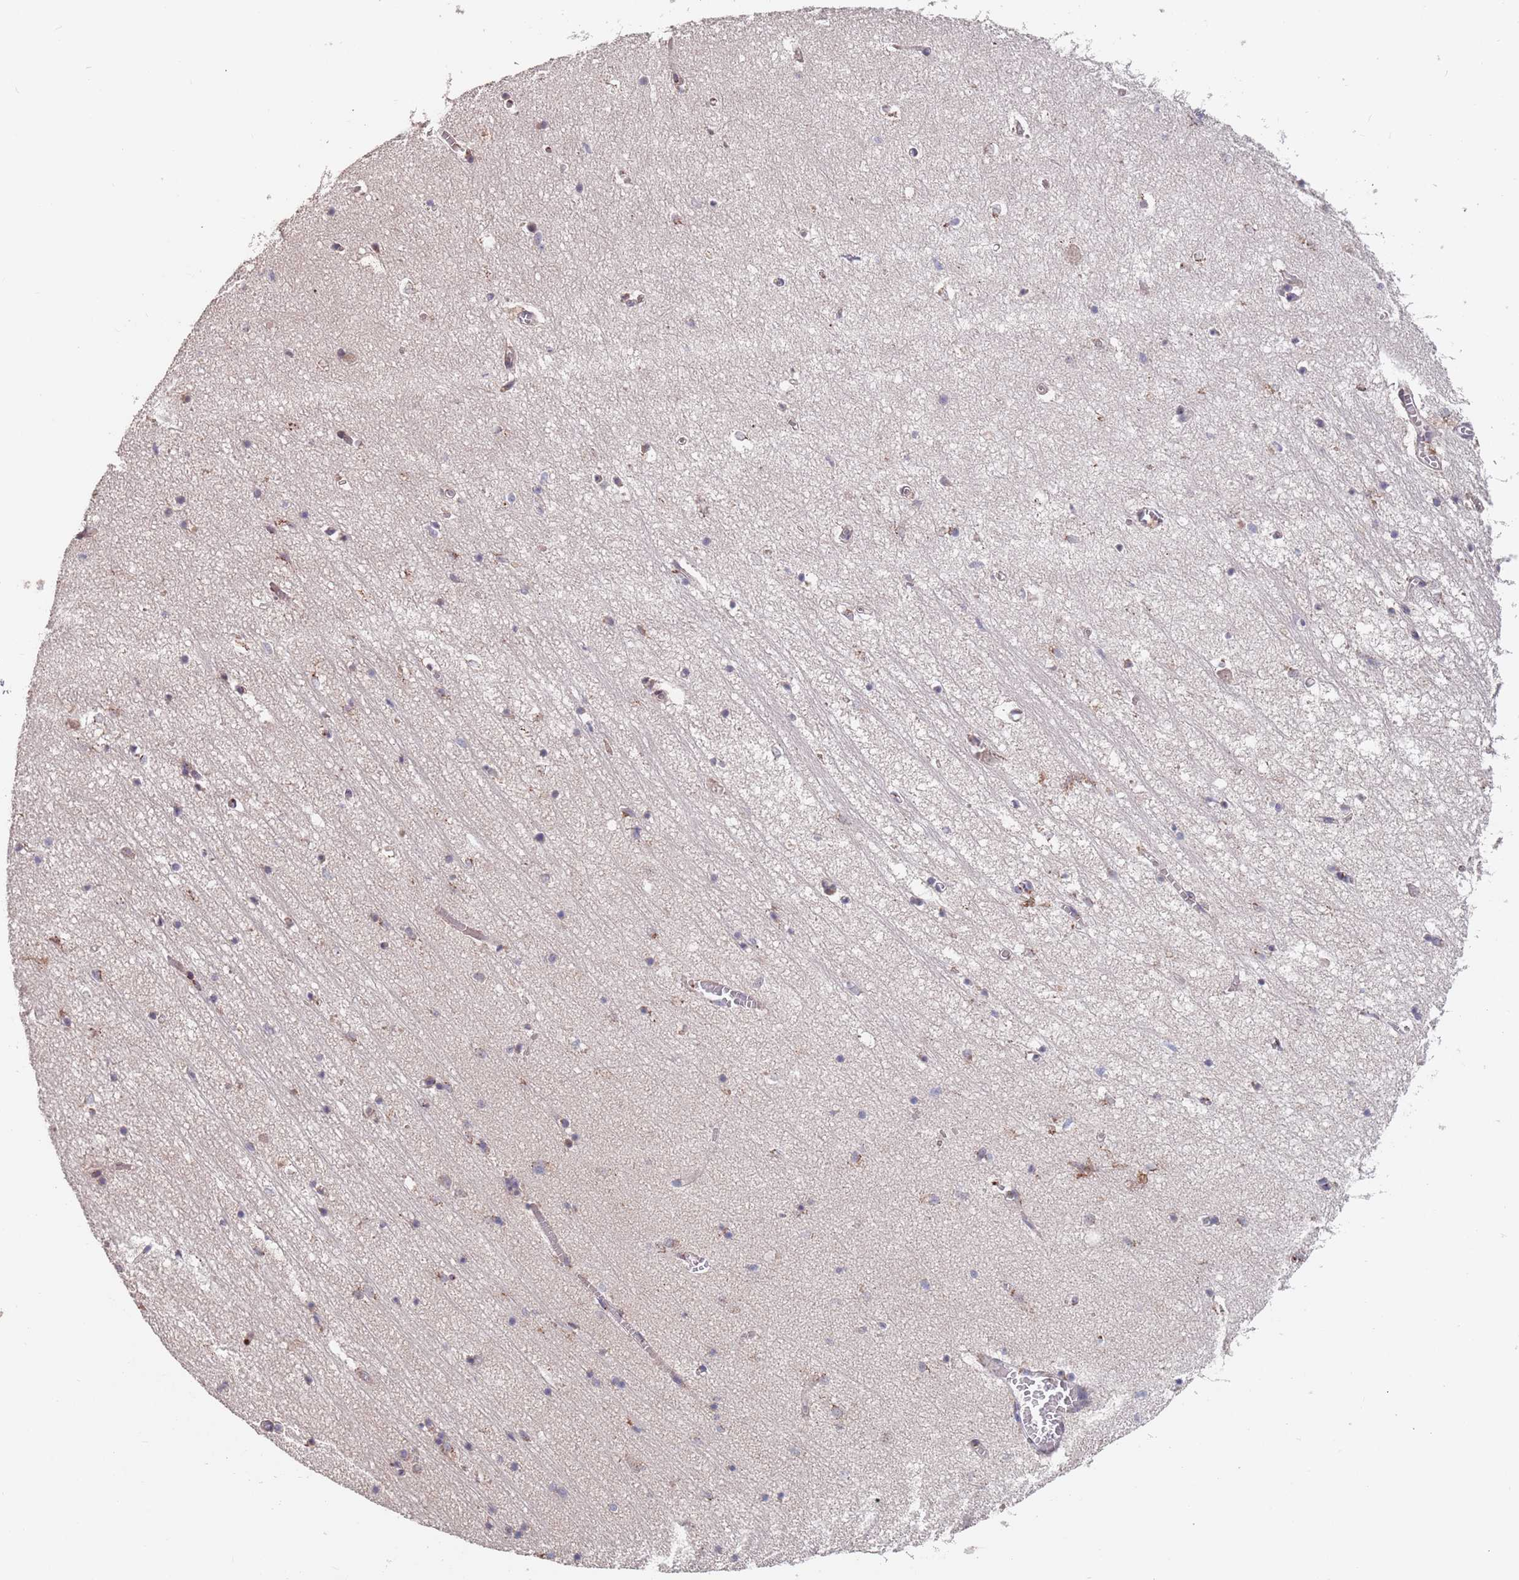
{"staining": {"intensity": "weak", "quantity": "<25%", "location": "cytoplasmic/membranous"}, "tissue": "hippocampus", "cell_type": "Glial cells", "image_type": "normal", "snomed": [{"axis": "morphology", "description": "Normal tissue, NOS"}, {"axis": "topography", "description": "Hippocampus"}], "caption": "Hippocampus was stained to show a protein in brown. There is no significant expression in glial cells.", "gene": "UNC45A", "patient": {"sex": "female", "age": 64}}